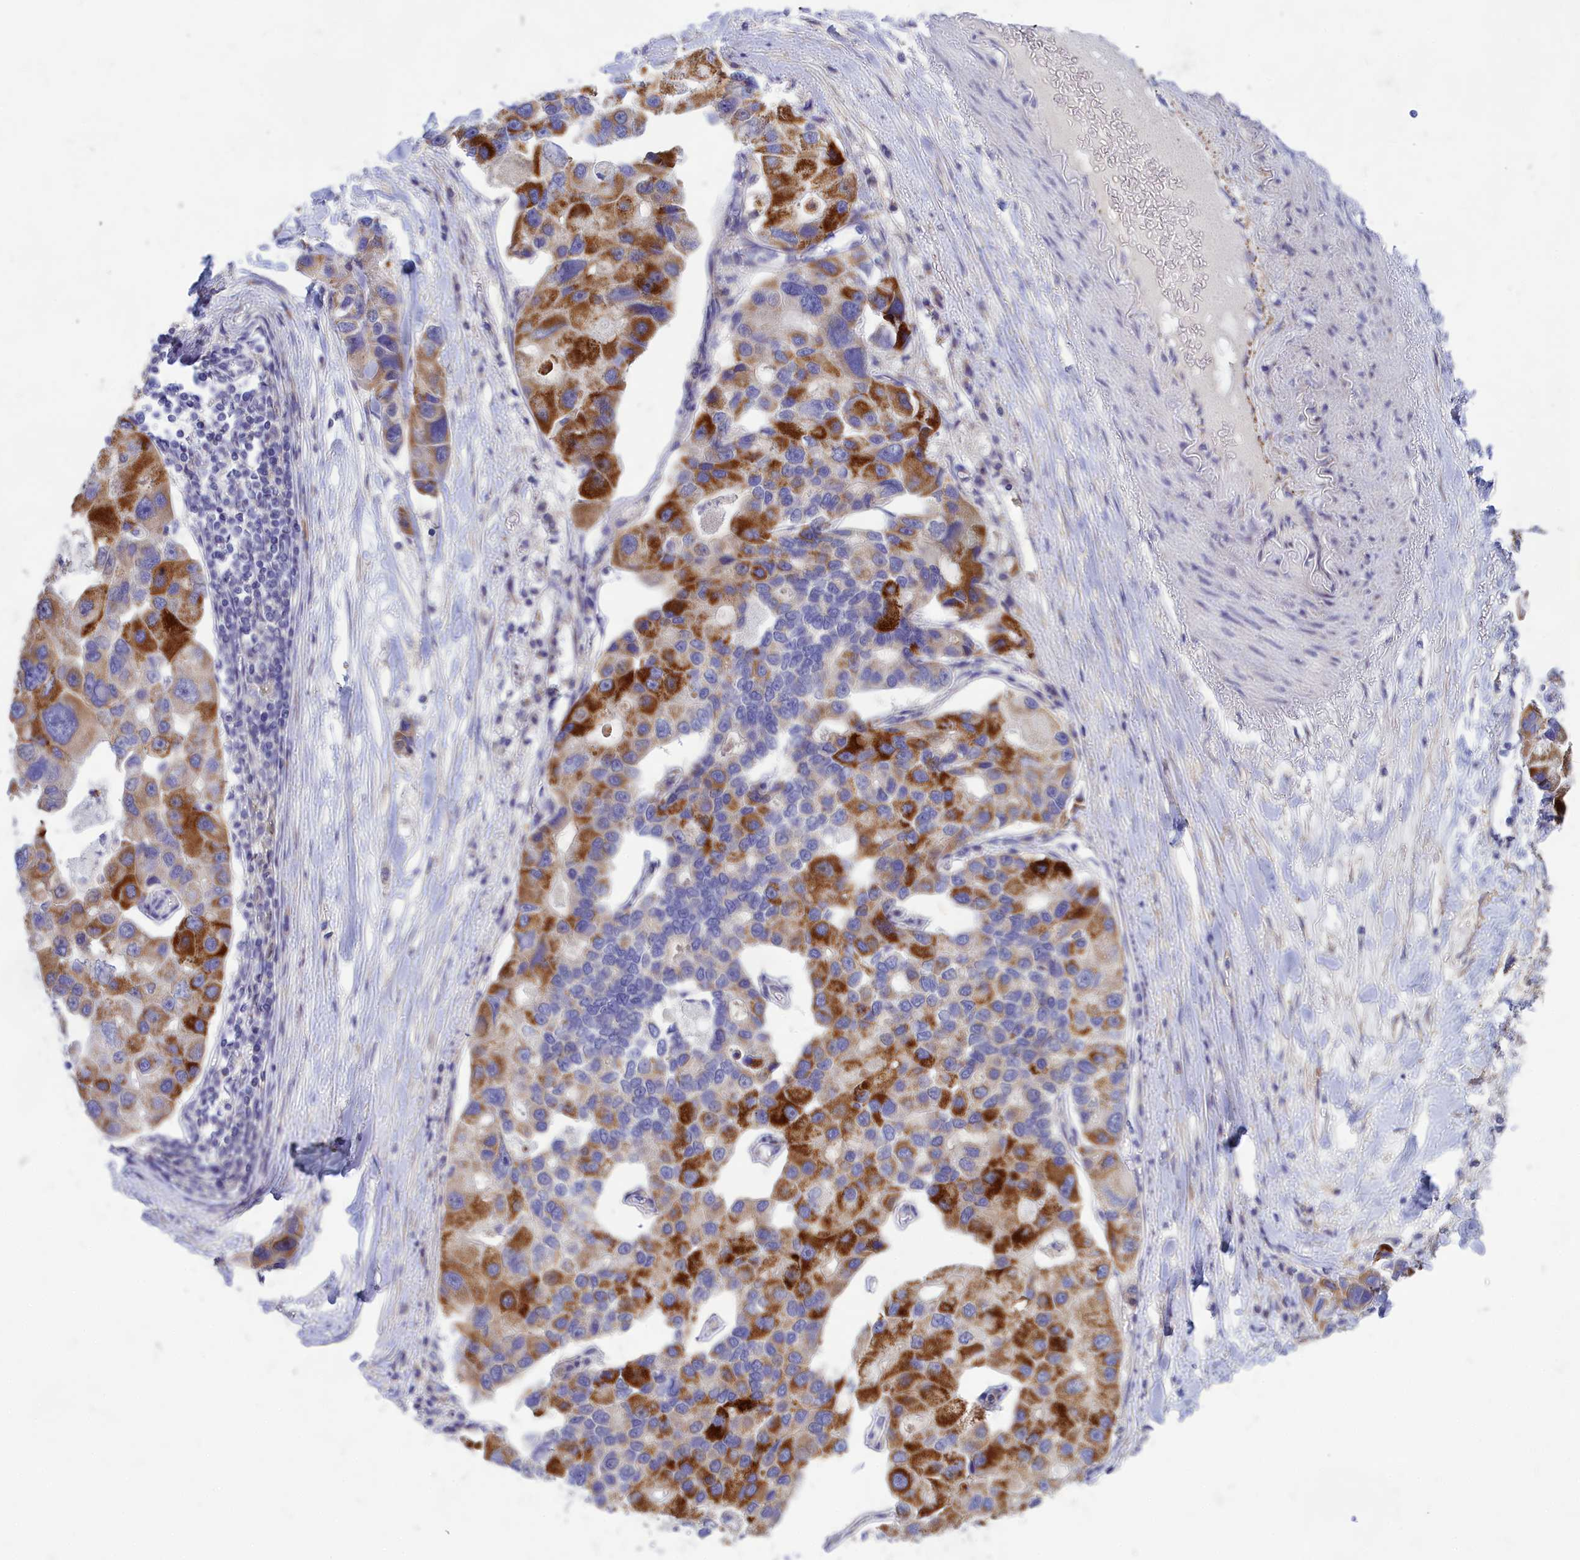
{"staining": {"intensity": "strong", "quantity": "25%-75%", "location": "cytoplasmic/membranous"}, "tissue": "lung cancer", "cell_type": "Tumor cells", "image_type": "cancer", "snomed": [{"axis": "morphology", "description": "Adenocarcinoma, NOS"}, {"axis": "topography", "description": "Lung"}], "caption": "IHC photomicrograph of human adenocarcinoma (lung) stained for a protein (brown), which displays high levels of strong cytoplasmic/membranous expression in about 25%-75% of tumor cells.", "gene": "TMEM30B", "patient": {"sex": "female", "age": 54}}